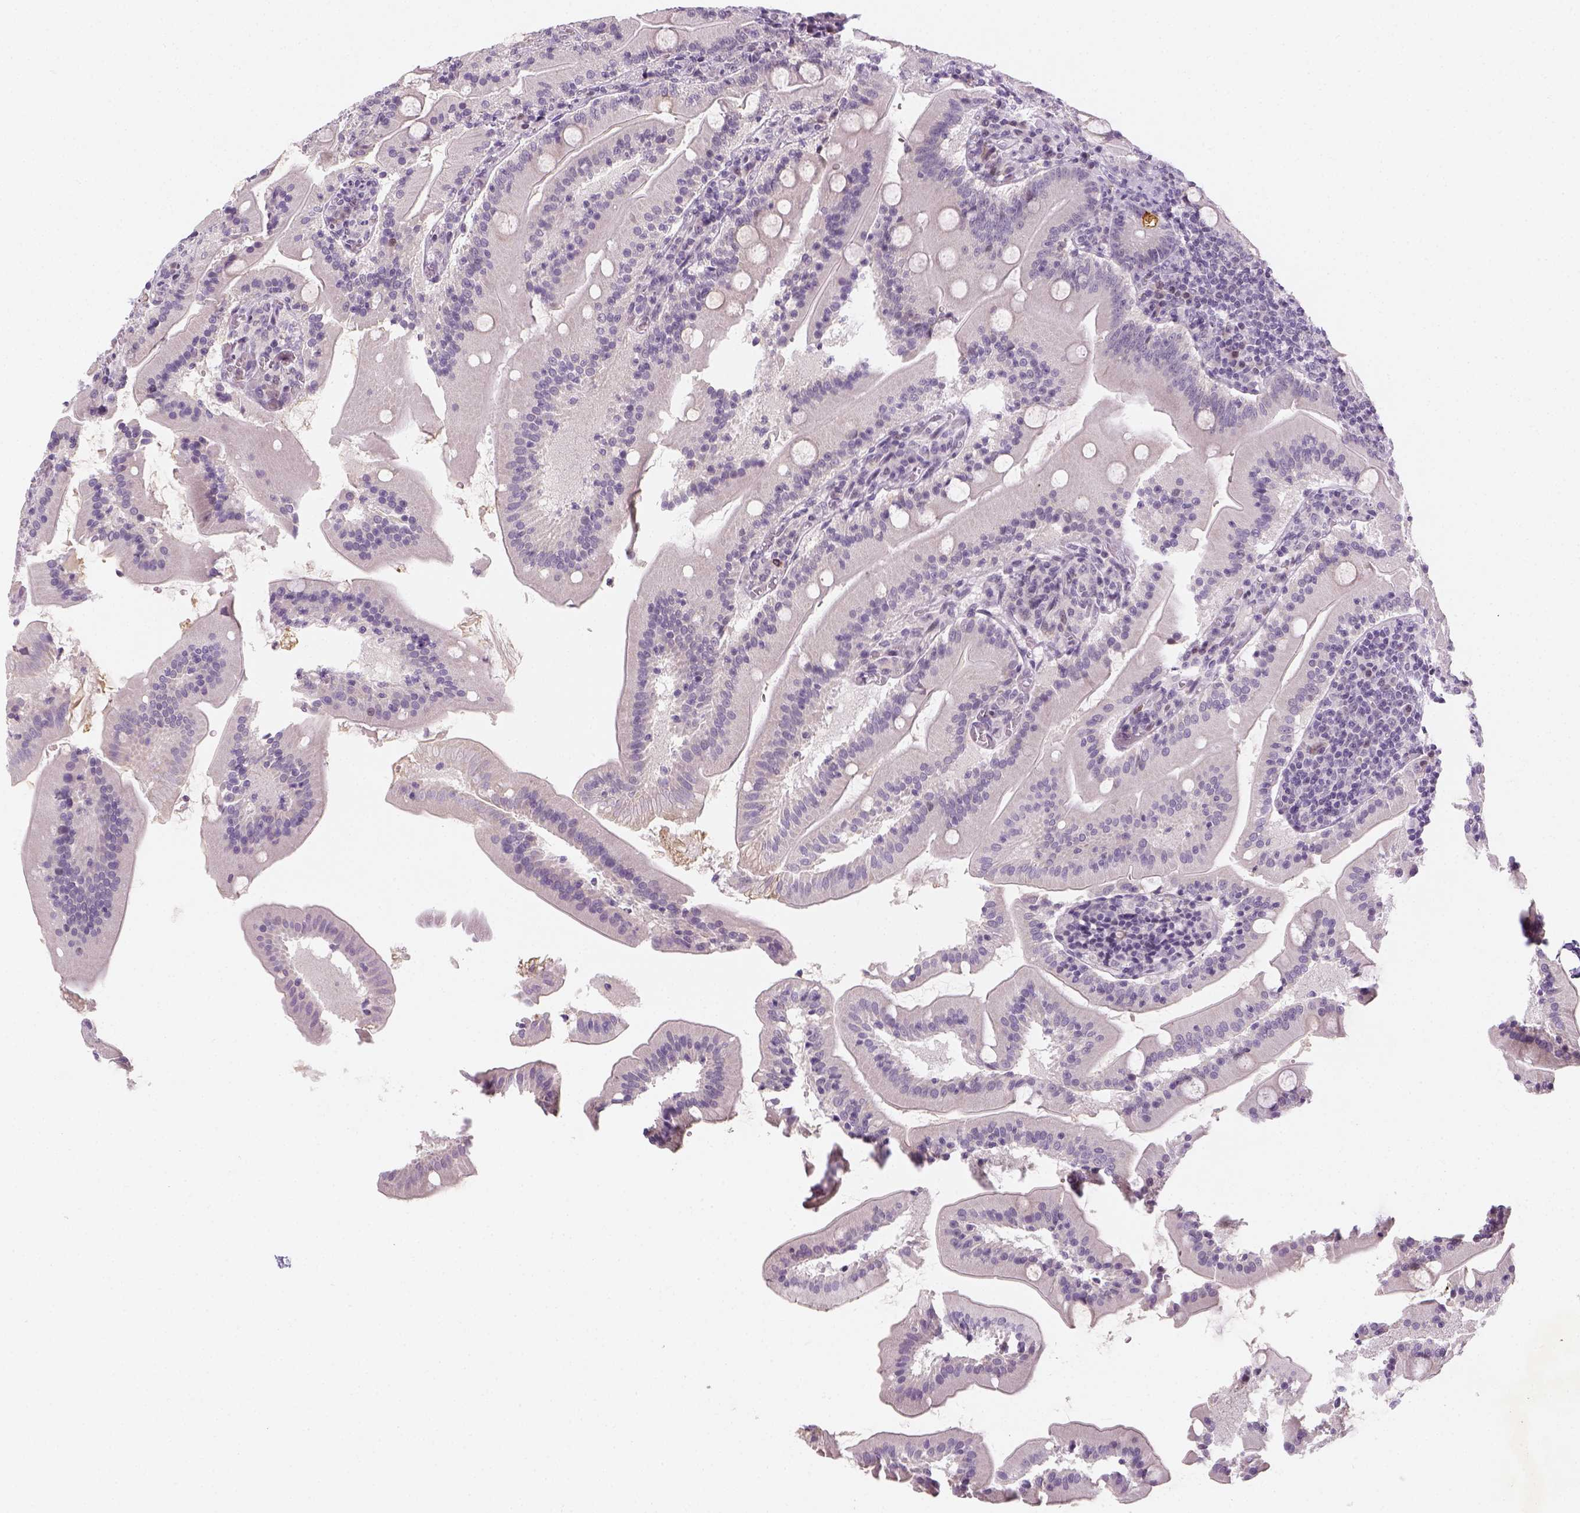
{"staining": {"intensity": "moderate", "quantity": "<25%", "location": "cytoplasmic/membranous"}, "tissue": "small intestine", "cell_type": "Glandular cells", "image_type": "normal", "snomed": [{"axis": "morphology", "description": "Normal tissue, NOS"}, {"axis": "topography", "description": "Small intestine"}], "caption": "Protein expression by immunohistochemistry demonstrates moderate cytoplasmic/membranous staining in about <25% of glandular cells in benign small intestine.", "gene": "MAGEB3", "patient": {"sex": "male", "age": 37}}